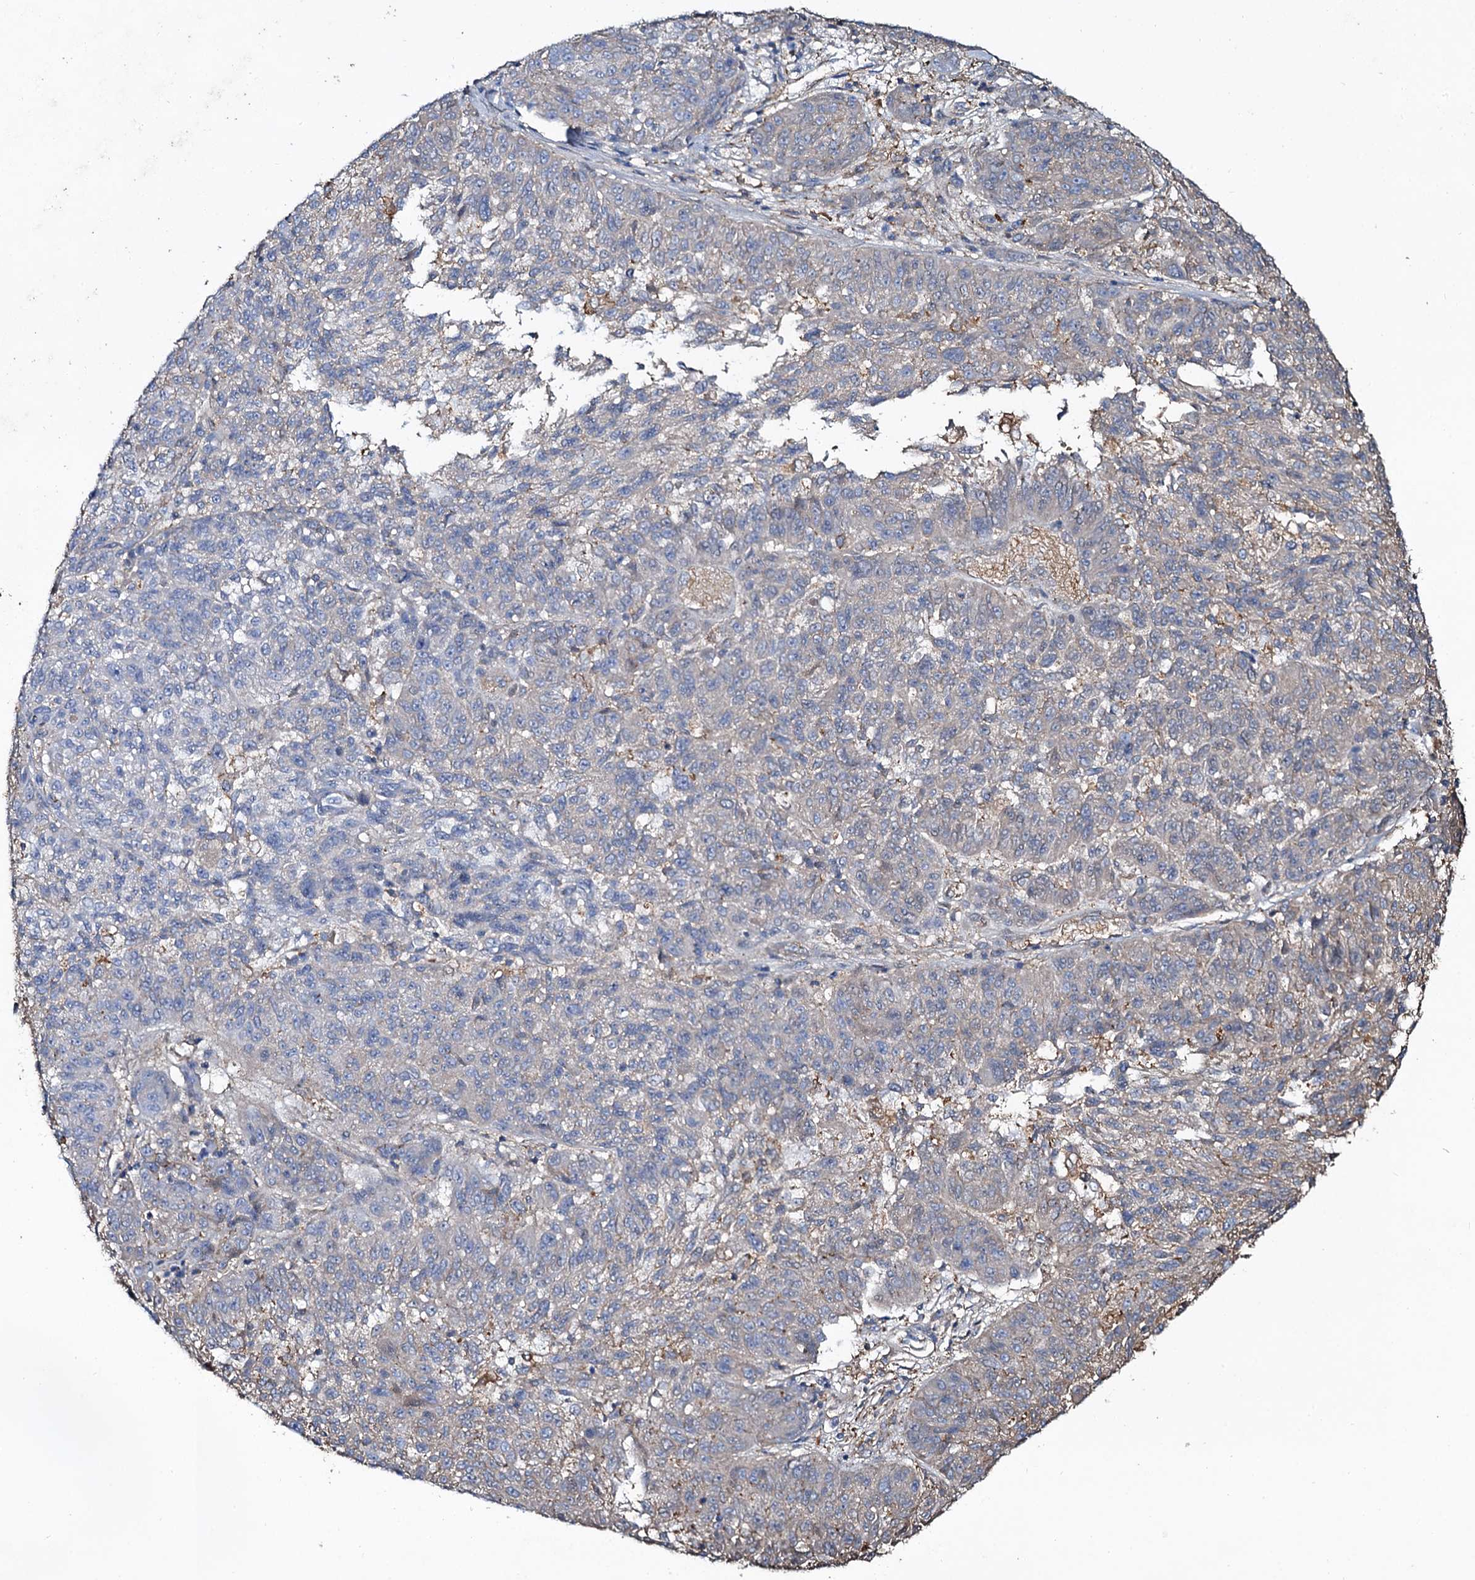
{"staining": {"intensity": "moderate", "quantity": "<25%", "location": "cytoplasmic/membranous"}, "tissue": "melanoma", "cell_type": "Tumor cells", "image_type": "cancer", "snomed": [{"axis": "morphology", "description": "Malignant melanoma, NOS"}, {"axis": "topography", "description": "Skin"}], "caption": "A brown stain shows moderate cytoplasmic/membranous expression of a protein in malignant melanoma tumor cells.", "gene": "EDN1", "patient": {"sex": "male", "age": 53}}